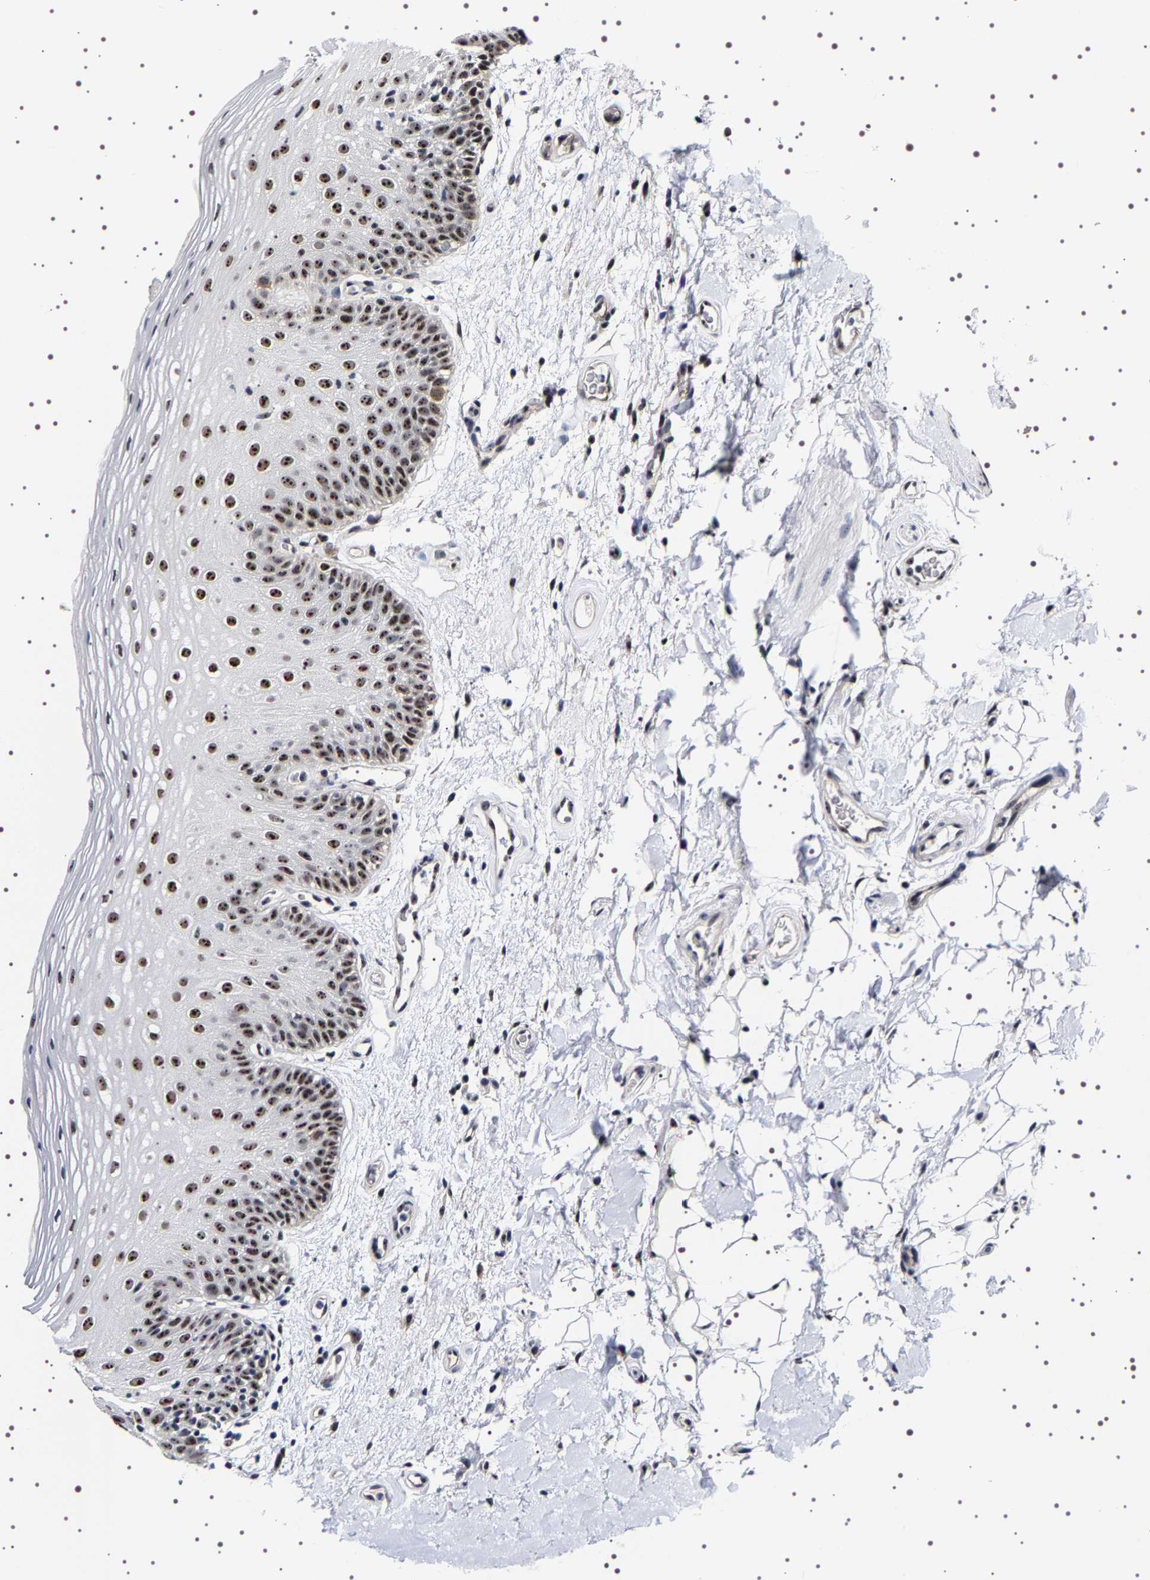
{"staining": {"intensity": "strong", "quantity": ">75%", "location": "cytoplasmic/membranous"}, "tissue": "oral mucosa", "cell_type": "Squamous epithelial cells", "image_type": "normal", "snomed": [{"axis": "morphology", "description": "Normal tissue, NOS"}, {"axis": "morphology", "description": "Squamous cell carcinoma, NOS"}, {"axis": "topography", "description": "Skeletal muscle"}, {"axis": "topography", "description": "Oral tissue"}], "caption": "Brown immunohistochemical staining in normal human oral mucosa demonstrates strong cytoplasmic/membranous positivity in approximately >75% of squamous epithelial cells.", "gene": "GNL3", "patient": {"sex": "male", "age": 71}}